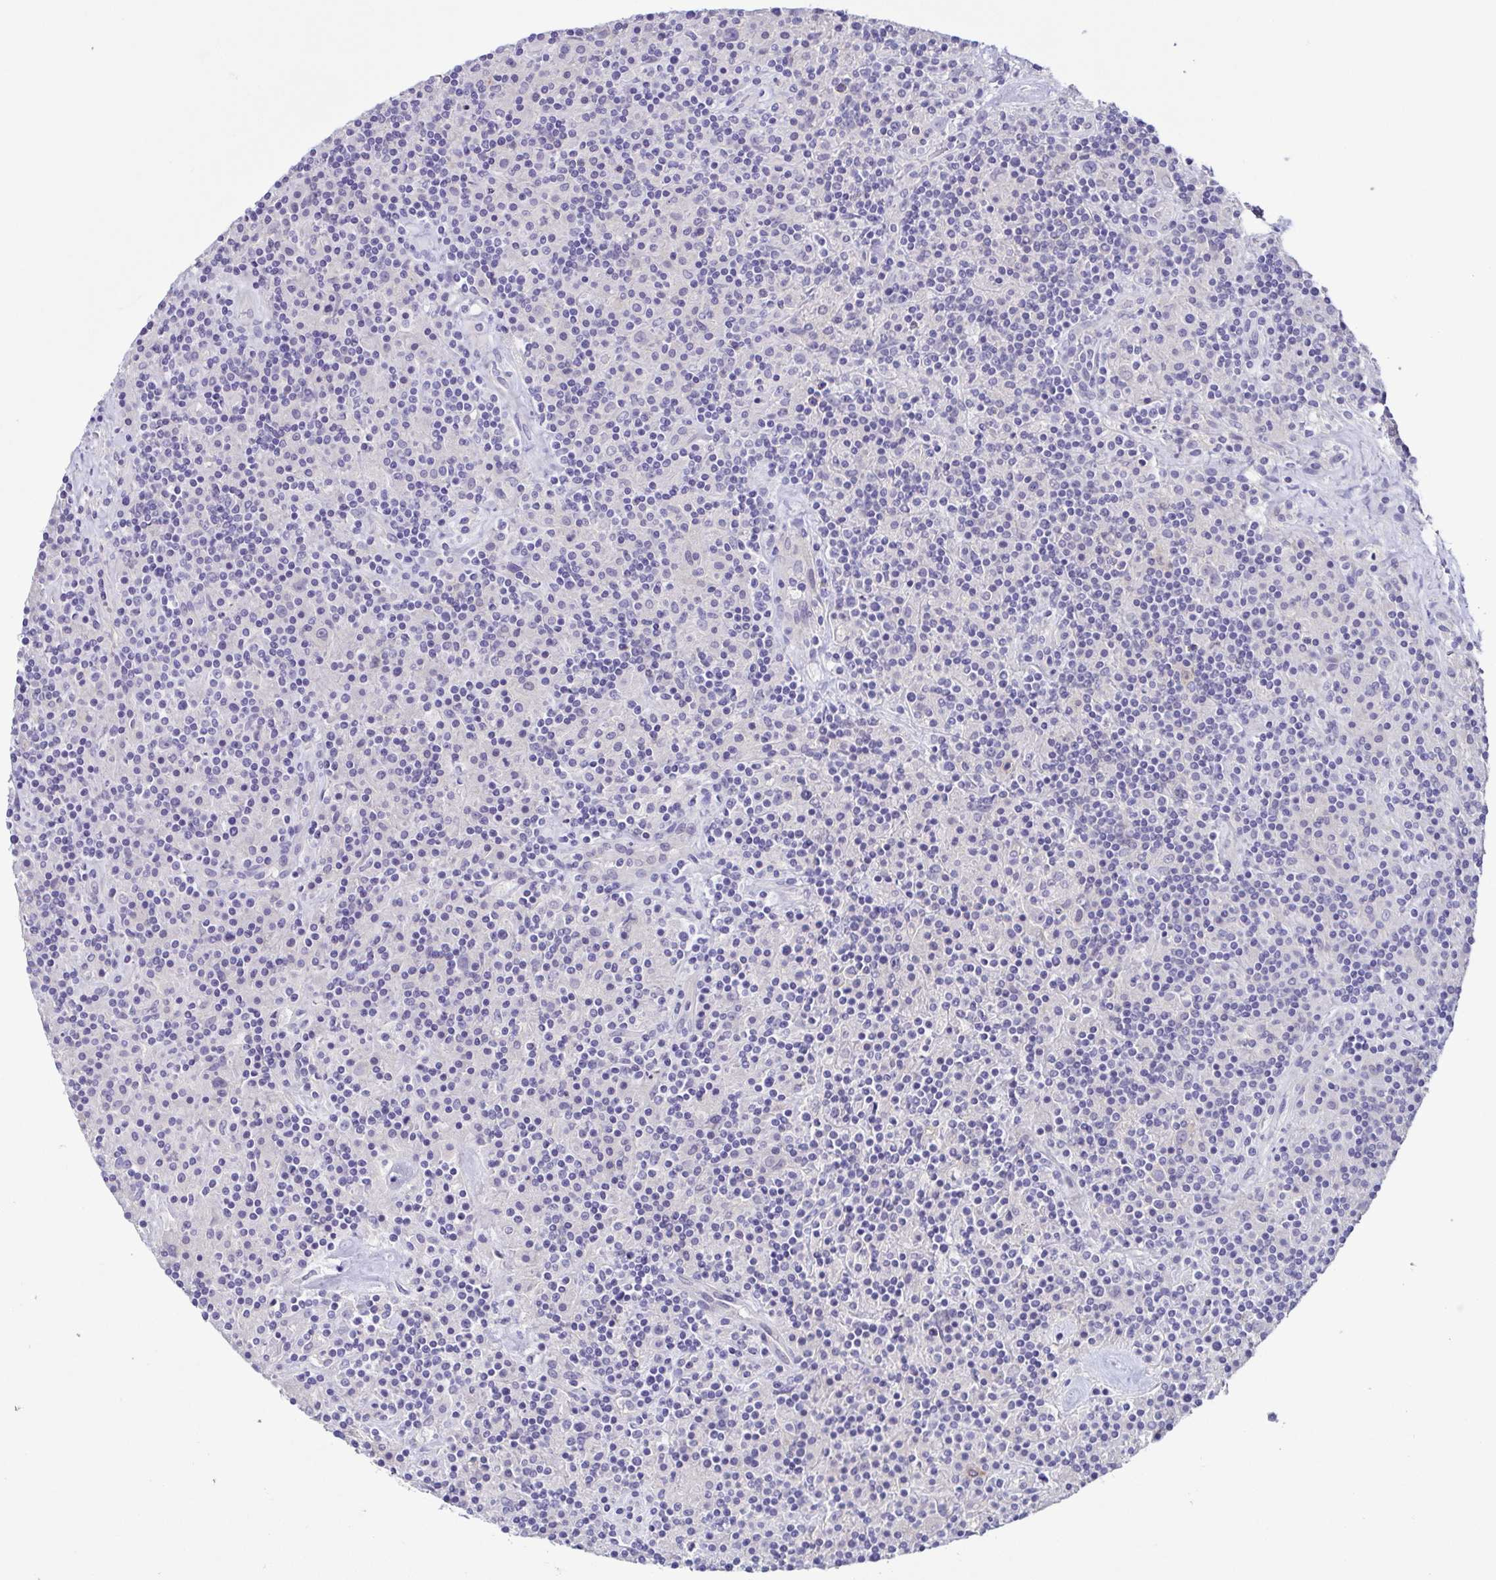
{"staining": {"intensity": "negative", "quantity": "none", "location": "none"}, "tissue": "lymphoma", "cell_type": "Tumor cells", "image_type": "cancer", "snomed": [{"axis": "morphology", "description": "Hodgkin's disease, NOS"}, {"axis": "topography", "description": "Lymph node"}], "caption": "Protein analysis of Hodgkin's disease exhibits no significant staining in tumor cells.", "gene": "TERT", "patient": {"sex": "male", "age": 70}}